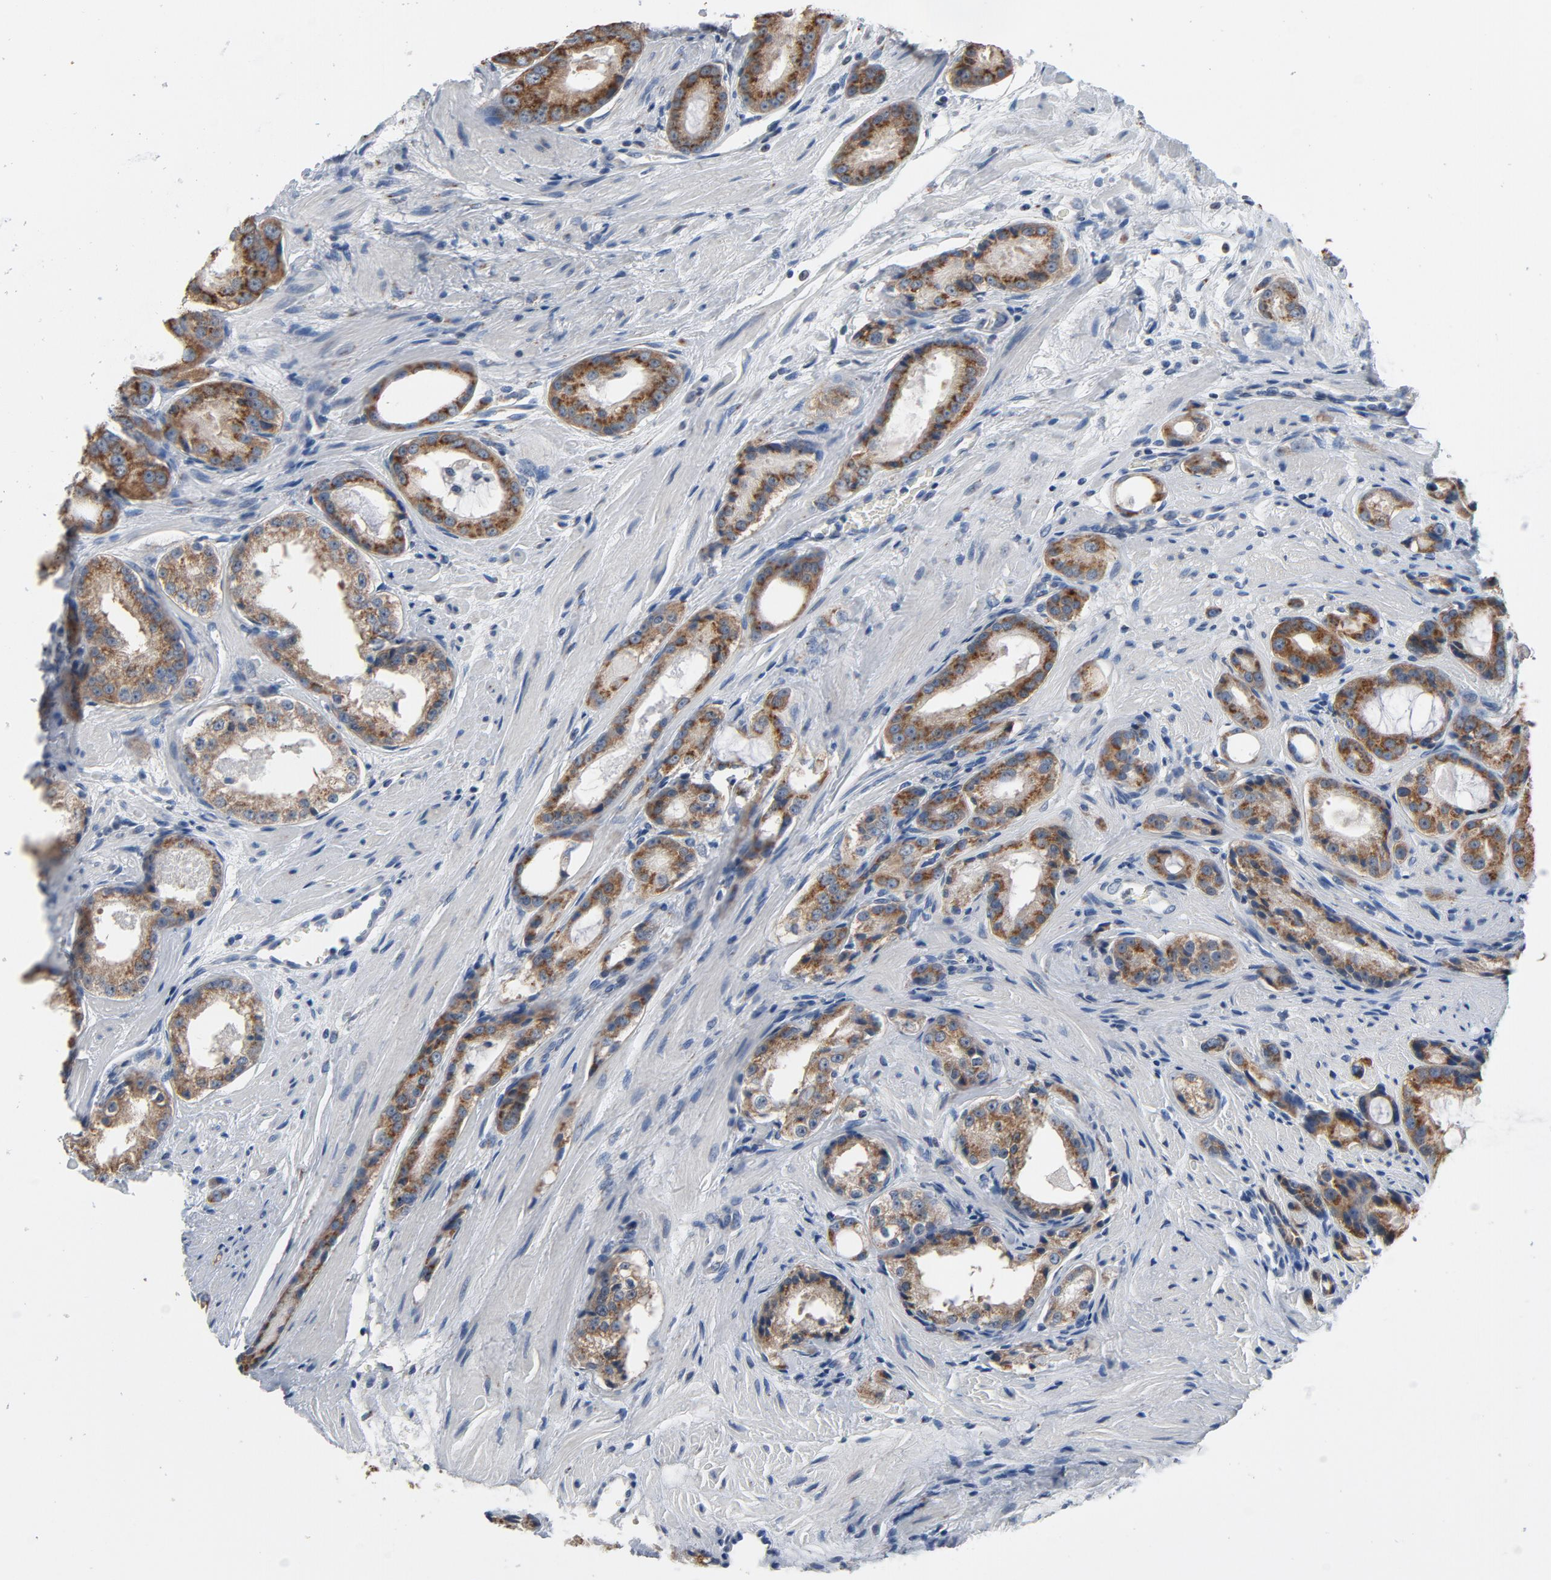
{"staining": {"intensity": "strong", "quantity": ">75%", "location": "cytoplasmic/membranous"}, "tissue": "prostate cancer", "cell_type": "Tumor cells", "image_type": "cancer", "snomed": [{"axis": "morphology", "description": "Adenocarcinoma, Medium grade"}, {"axis": "topography", "description": "Prostate"}], "caption": "Human prostate cancer (adenocarcinoma (medium-grade)) stained with a protein marker demonstrates strong staining in tumor cells.", "gene": "YIPF6", "patient": {"sex": "male", "age": 60}}